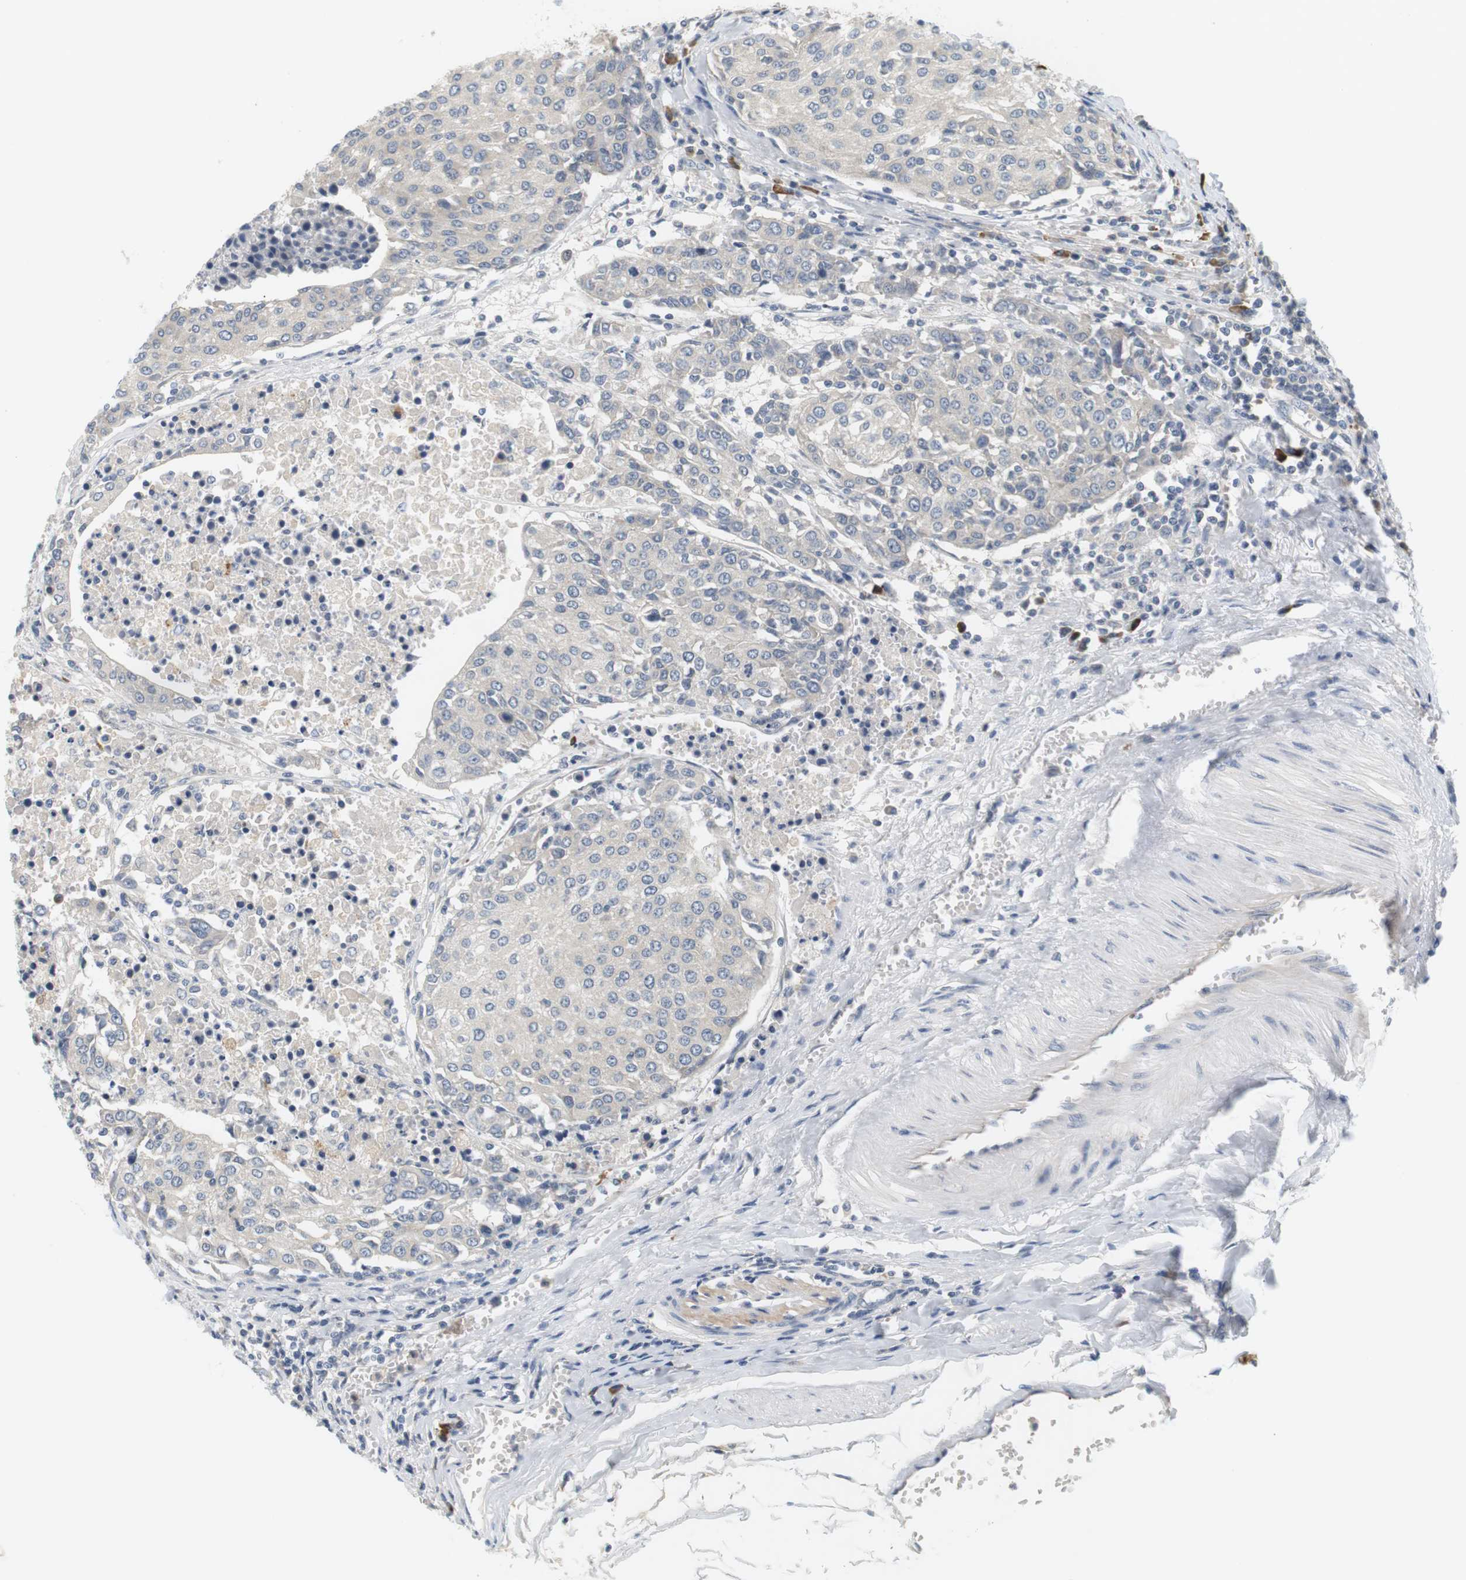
{"staining": {"intensity": "negative", "quantity": "none", "location": "none"}, "tissue": "urothelial cancer", "cell_type": "Tumor cells", "image_type": "cancer", "snomed": [{"axis": "morphology", "description": "Urothelial carcinoma, High grade"}, {"axis": "topography", "description": "Urinary bladder"}], "caption": "Urothelial cancer was stained to show a protein in brown. There is no significant expression in tumor cells.", "gene": "EVA1C", "patient": {"sex": "female", "age": 85}}